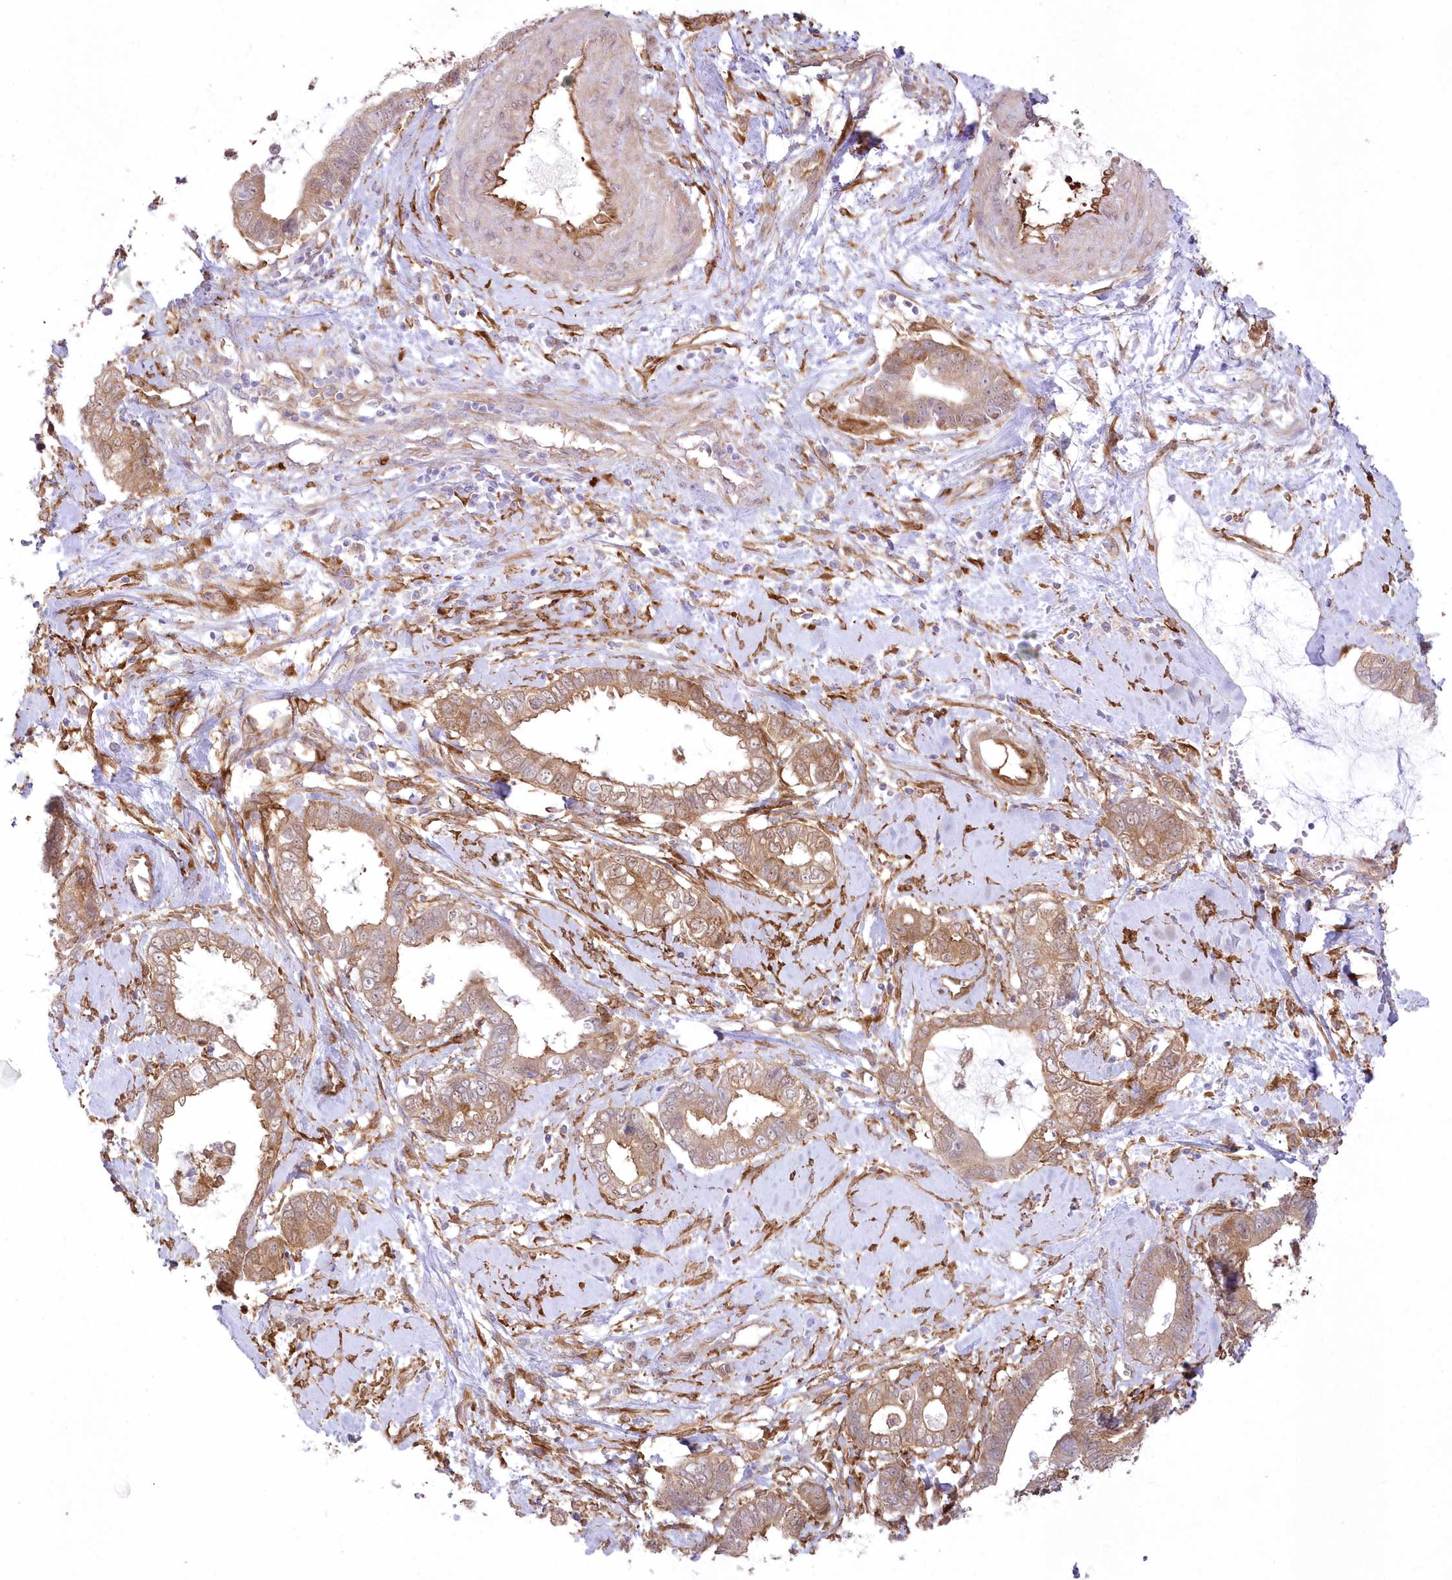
{"staining": {"intensity": "moderate", "quantity": ">75%", "location": "cytoplasmic/membranous"}, "tissue": "cervical cancer", "cell_type": "Tumor cells", "image_type": "cancer", "snomed": [{"axis": "morphology", "description": "Adenocarcinoma, NOS"}, {"axis": "topography", "description": "Cervix"}], "caption": "Moderate cytoplasmic/membranous positivity is present in about >75% of tumor cells in cervical adenocarcinoma.", "gene": "SH3PXD2B", "patient": {"sex": "female", "age": 44}}